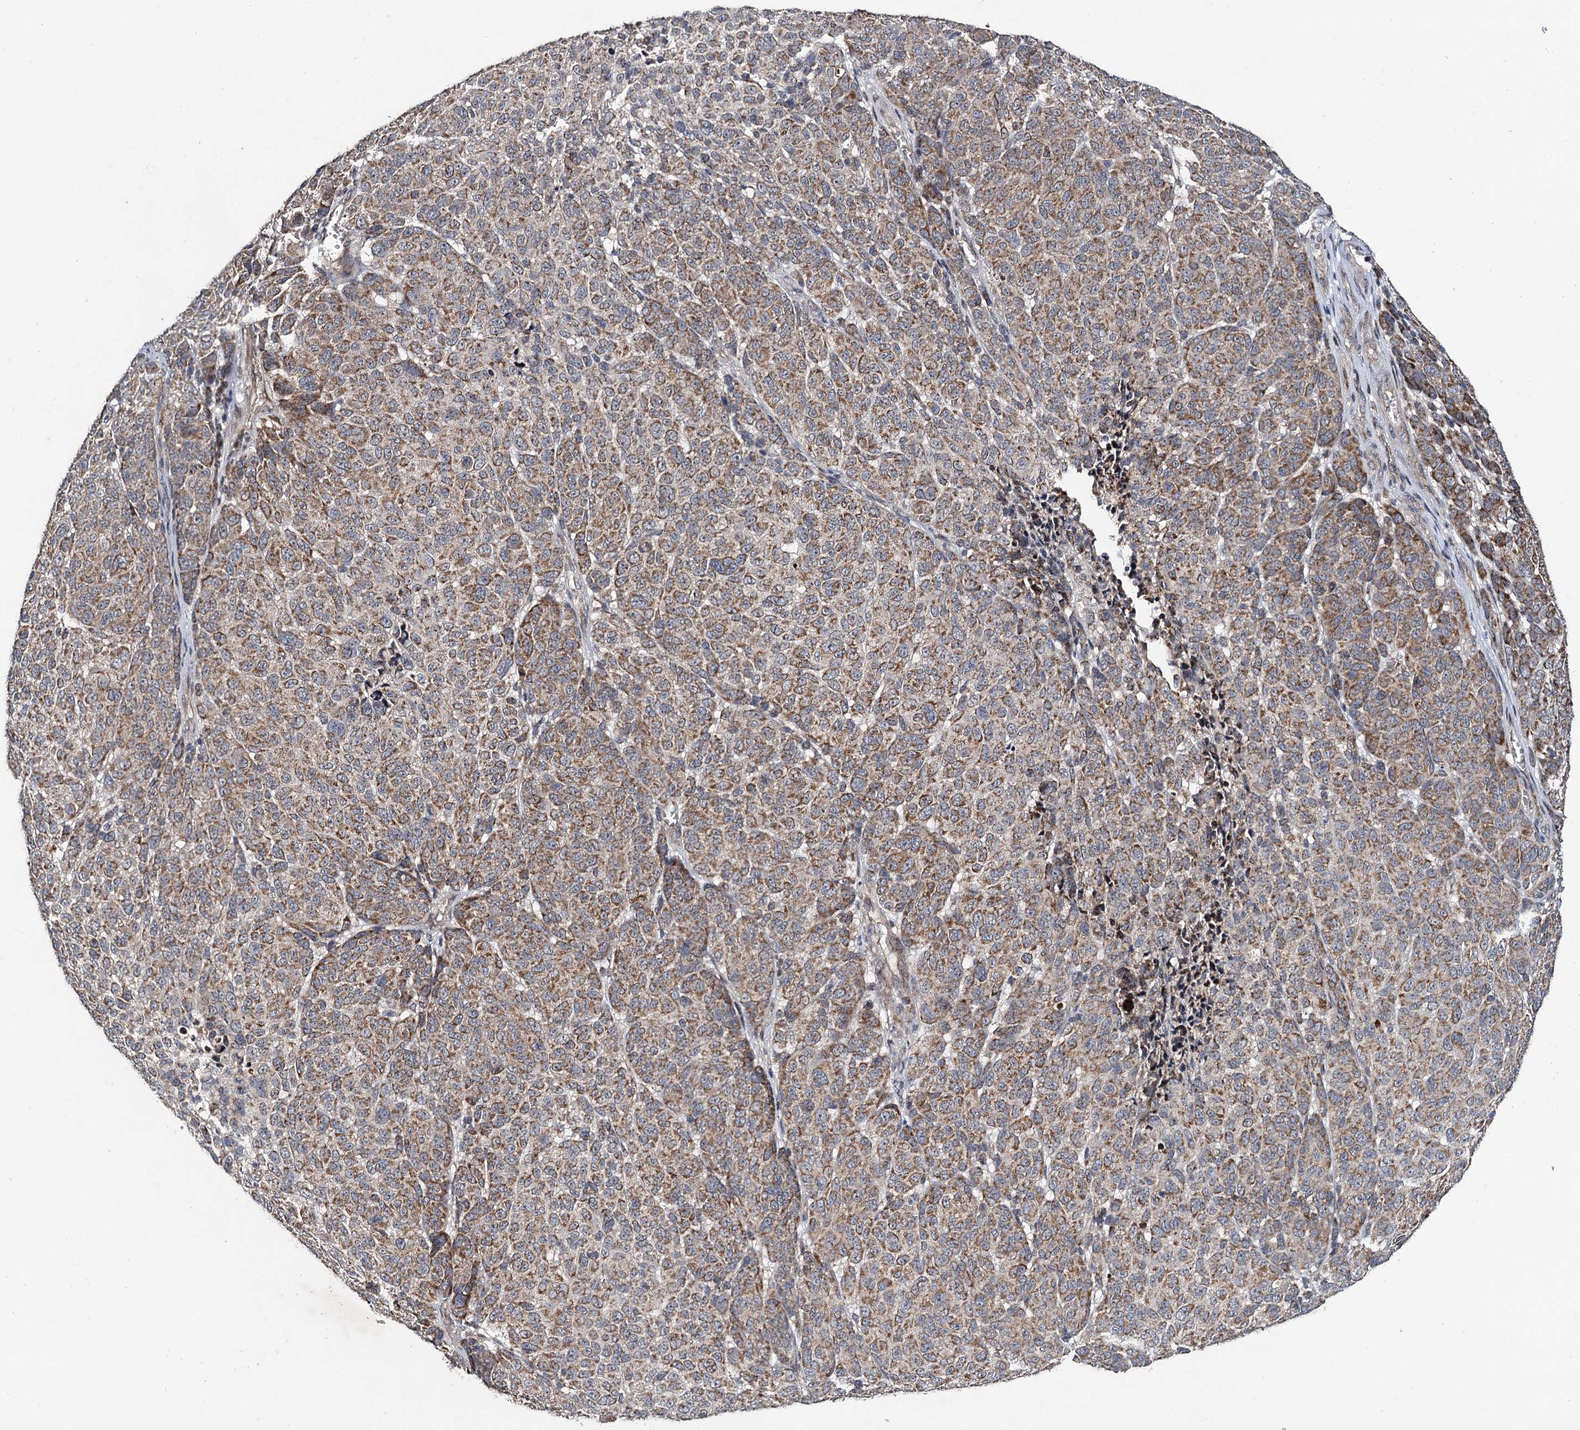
{"staining": {"intensity": "moderate", "quantity": ">75%", "location": "cytoplasmic/membranous"}, "tissue": "melanoma", "cell_type": "Tumor cells", "image_type": "cancer", "snomed": [{"axis": "morphology", "description": "Malignant melanoma, NOS"}, {"axis": "topography", "description": "Skin"}], "caption": "IHC (DAB) staining of malignant melanoma exhibits moderate cytoplasmic/membranous protein positivity in about >75% of tumor cells.", "gene": "VPS37D", "patient": {"sex": "male", "age": 49}}